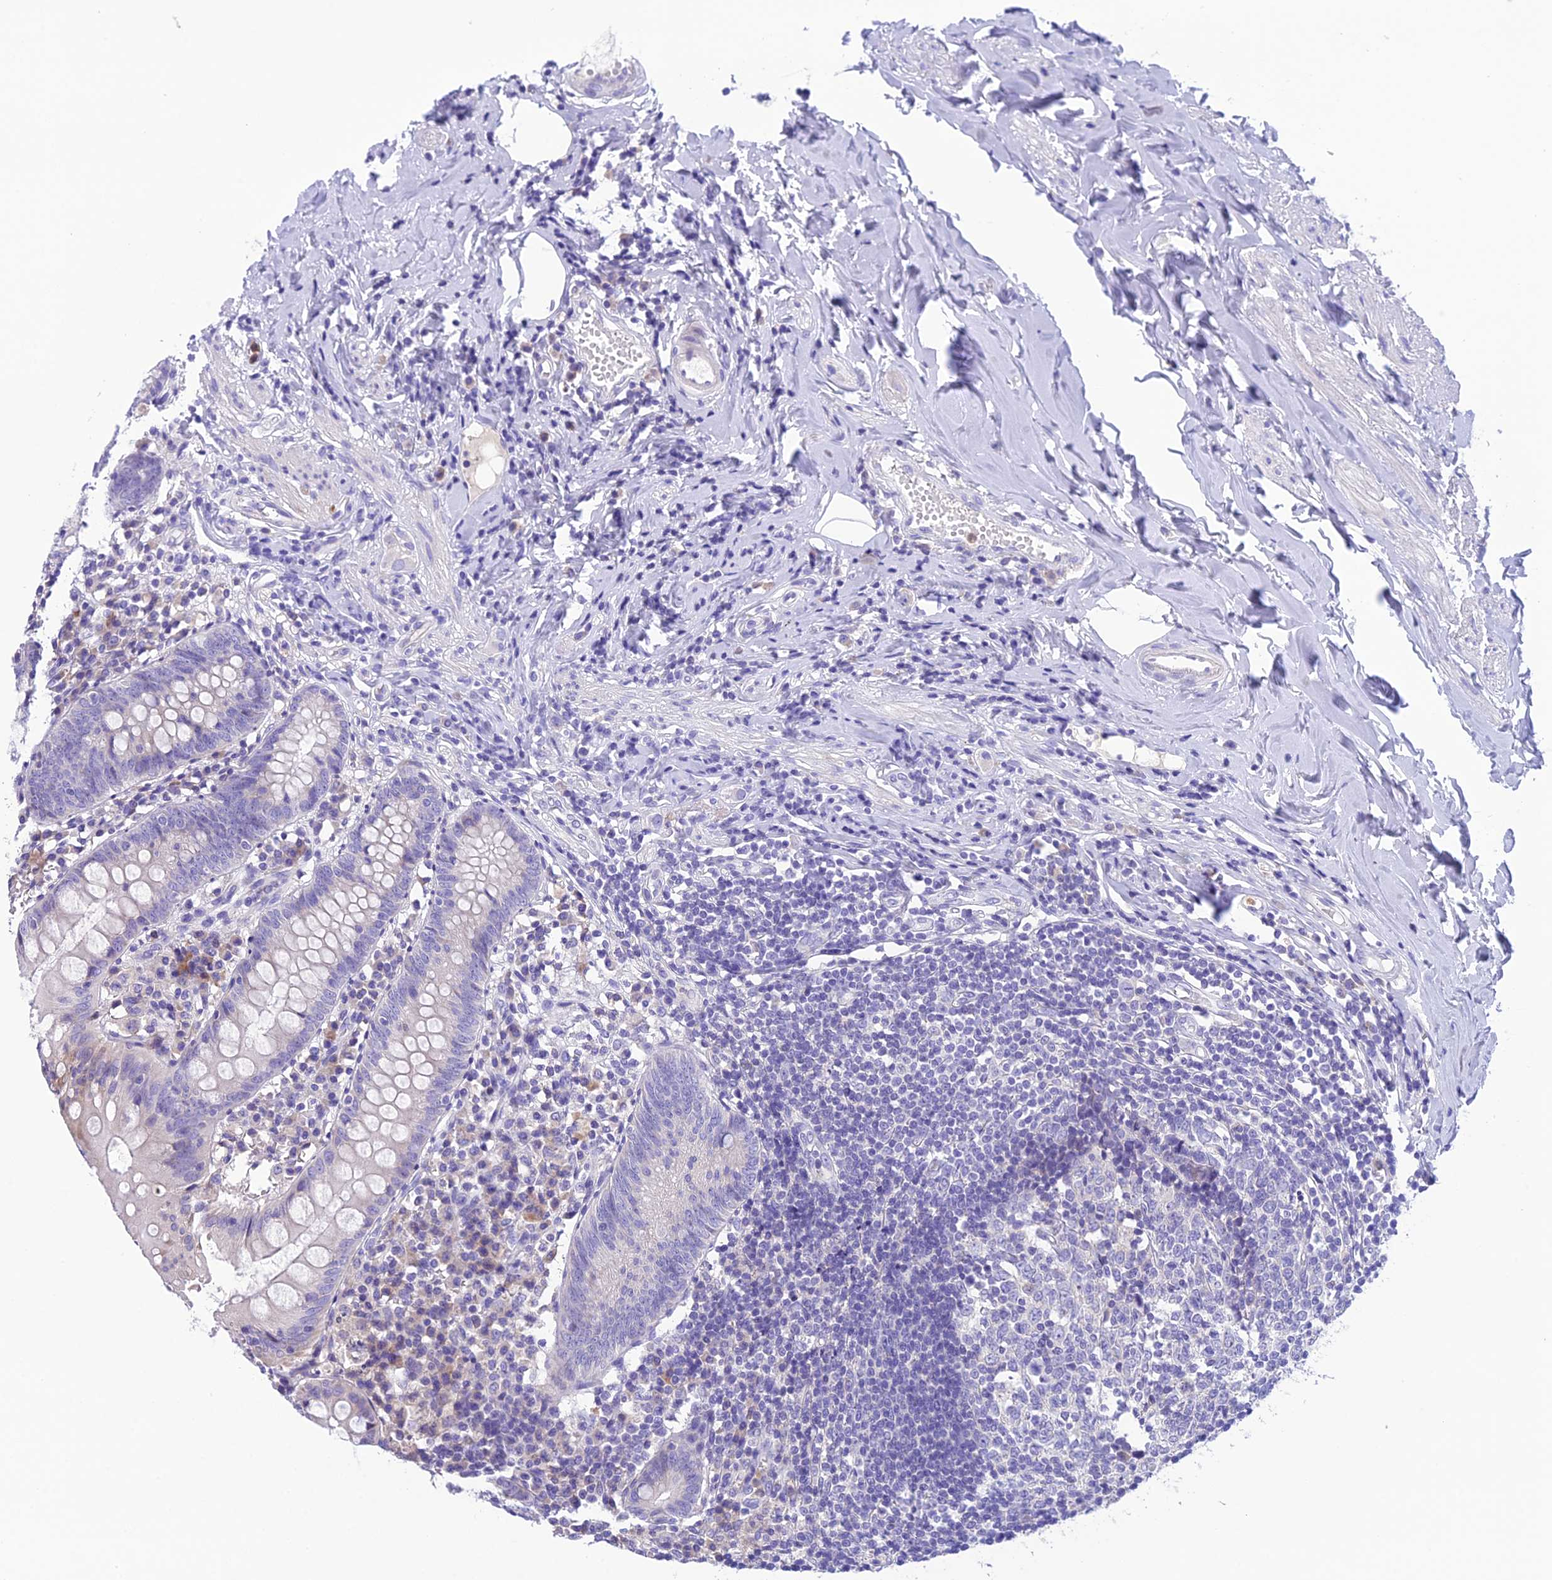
{"staining": {"intensity": "negative", "quantity": "none", "location": "none"}, "tissue": "appendix", "cell_type": "Glandular cells", "image_type": "normal", "snomed": [{"axis": "morphology", "description": "Normal tissue, NOS"}, {"axis": "topography", "description": "Appendix"}], "caption": "DAB (3,3'-diaminobenzidine) immunohistochemical staining of benign appendix displays no significant staining in glandular cells. (Immunohistochemistry (ihc), brightfield microscopy, high magnification).", "gene": "KIAA0408", "patient": {"sex": "female", "age": 54}}